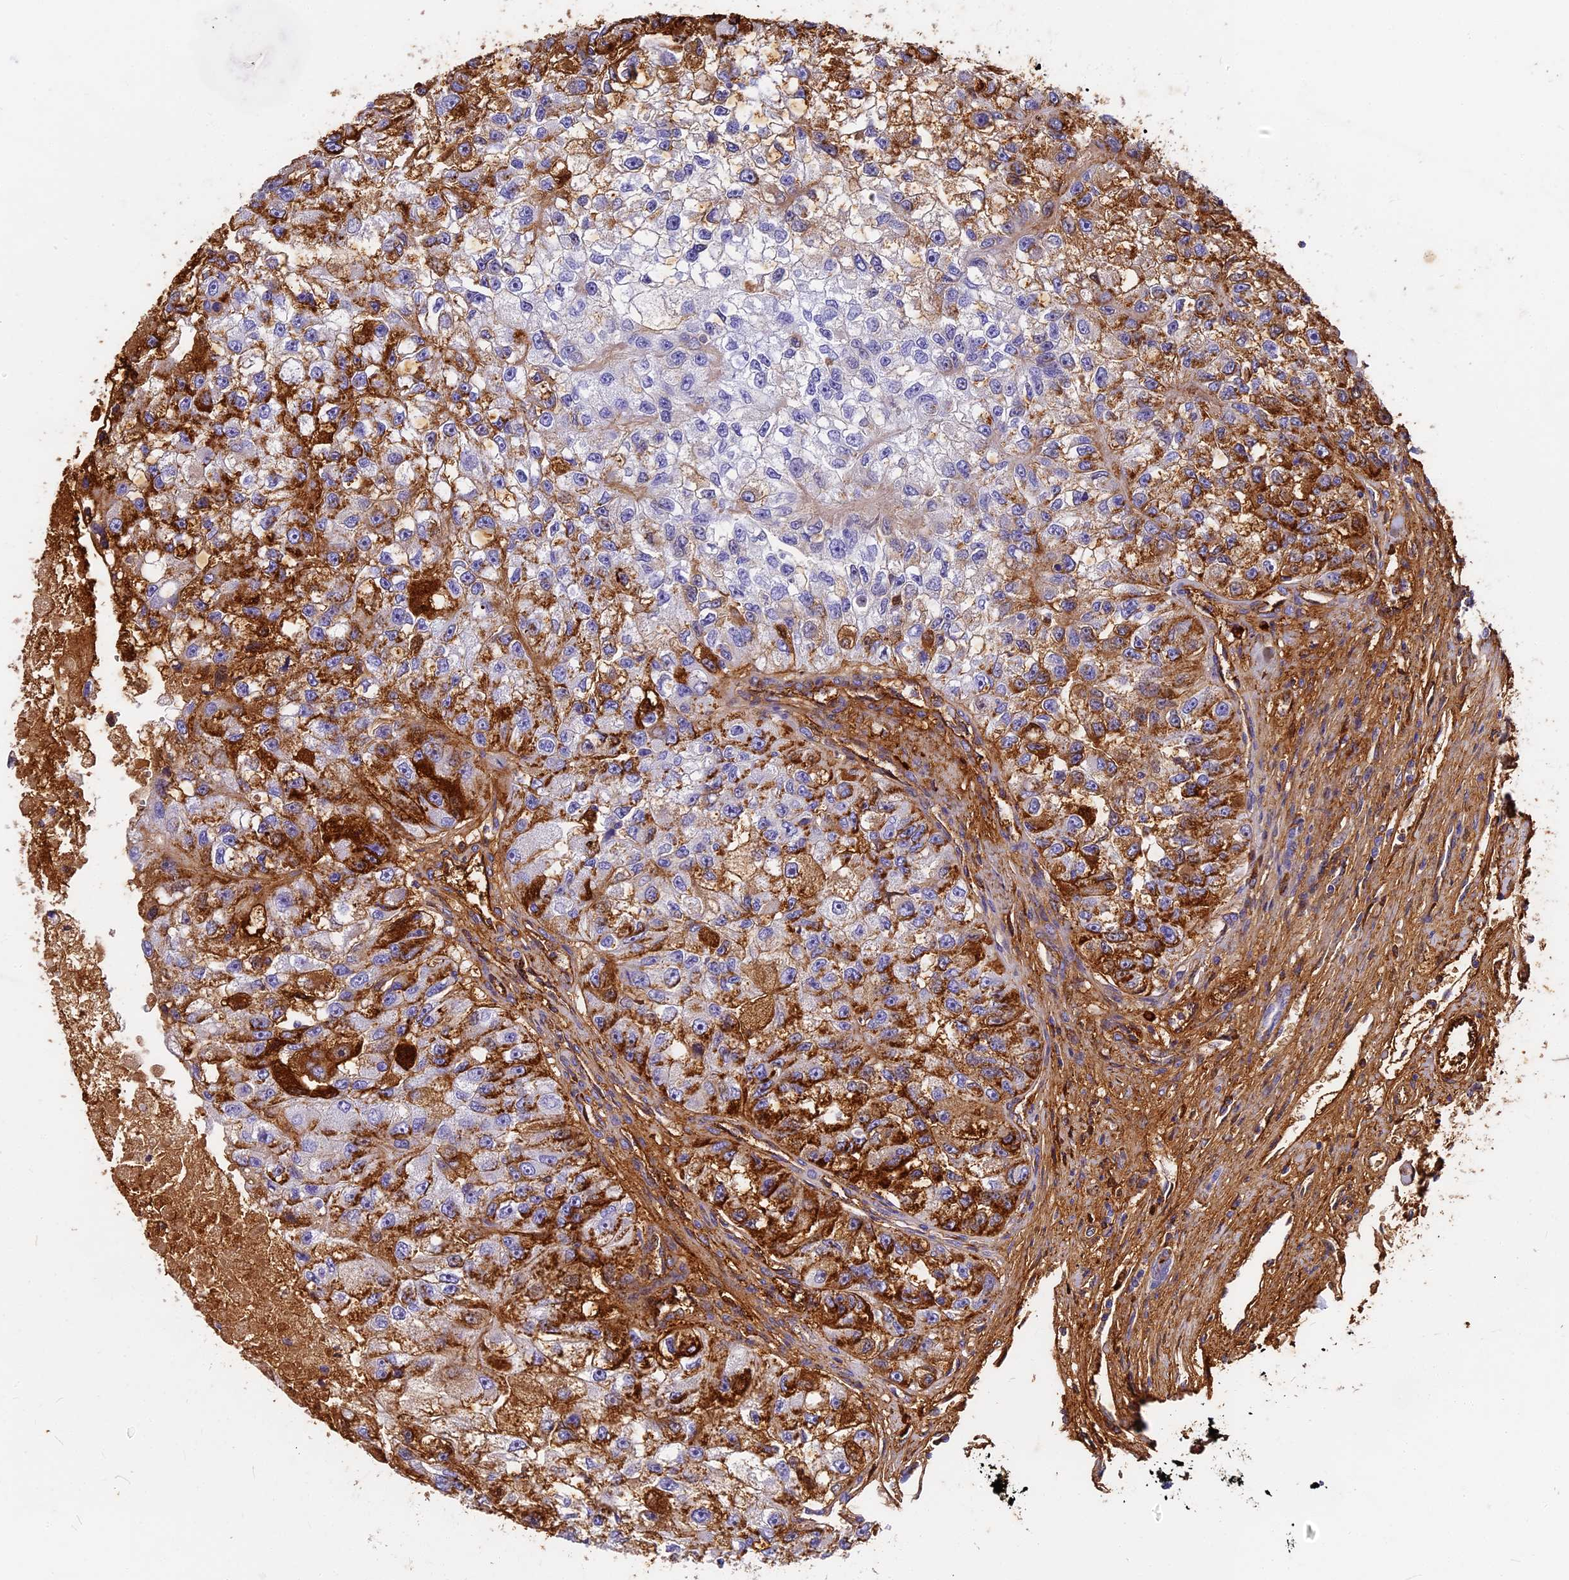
{"staining": {"intensity": "strong", "quantity": "25%-75%", "location": "cytoplasmic/membranous"}, "tissue": "renal cancer", "cell_type": "Tumor cells", "image_type": "cancer", "snomed": [{"axis": "morphology", "description": "Adenocarcinoma, NOS"}, {"axis": "topography", "description": "Kidney"}], "caption": "This is an image of immunohistochemistry staining of renal adenocarcinoma, which shows strong positivity in the cytoplasmic/membranous of tumor cells.", "gene": "ITIH1", "patient": {"sex": "male", "age": 63}}